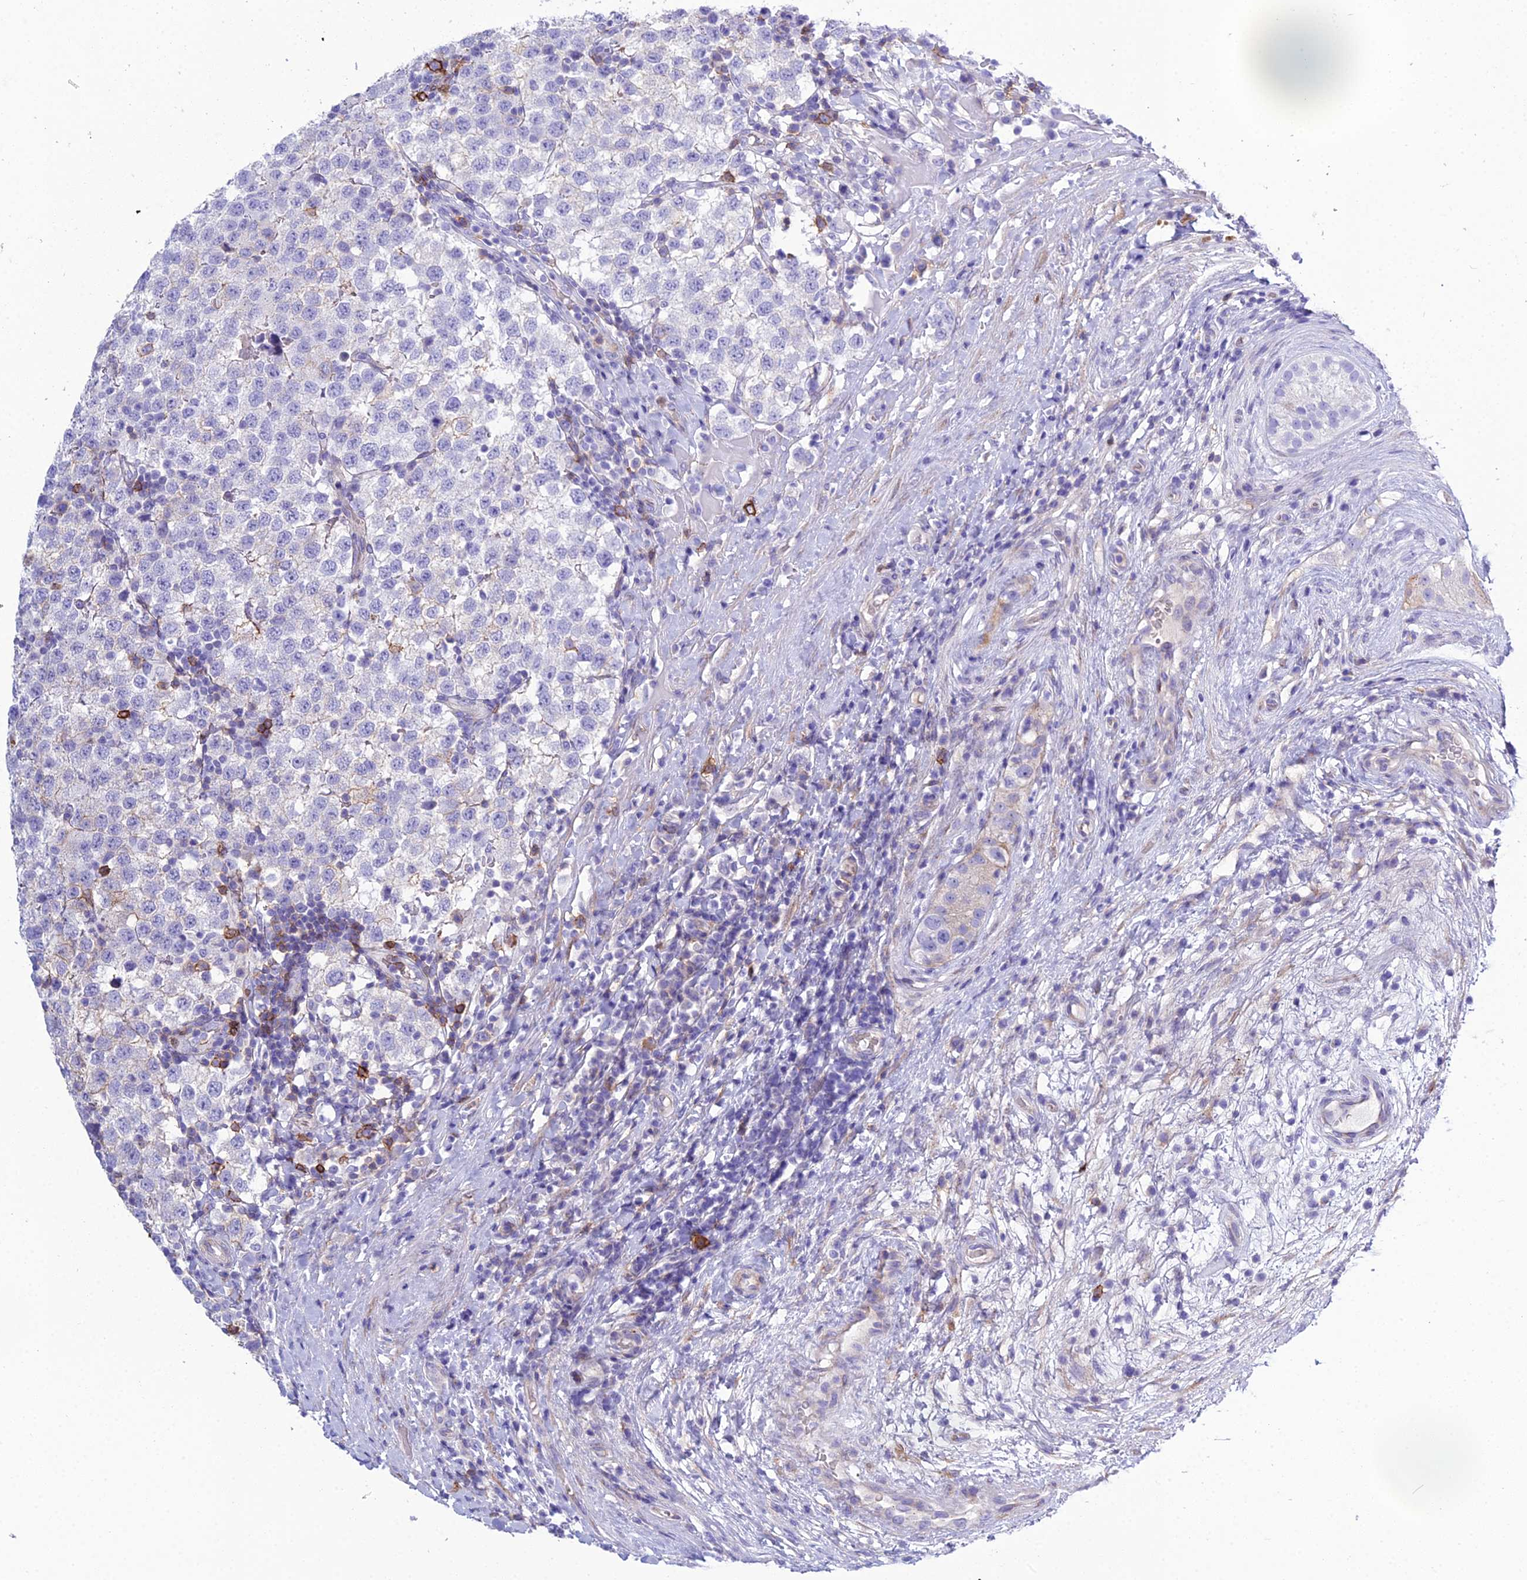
{"staining": {"intensity": "negative", "quantity": "none", "location": "none"}, "tissue": "testis cancer", "cell_type": "Tumor cells", "image_type": "cancer", "snomed": [{"axis": "morphology", "description": "Seminoma, NOS"}, {"axis": "topography", "description": "Testis"}], "caption": "There is no significant staining in tumor cells of testis cancer.", "gene": "OR1Q1", "patient": {"sex": "male", "age": 34}}